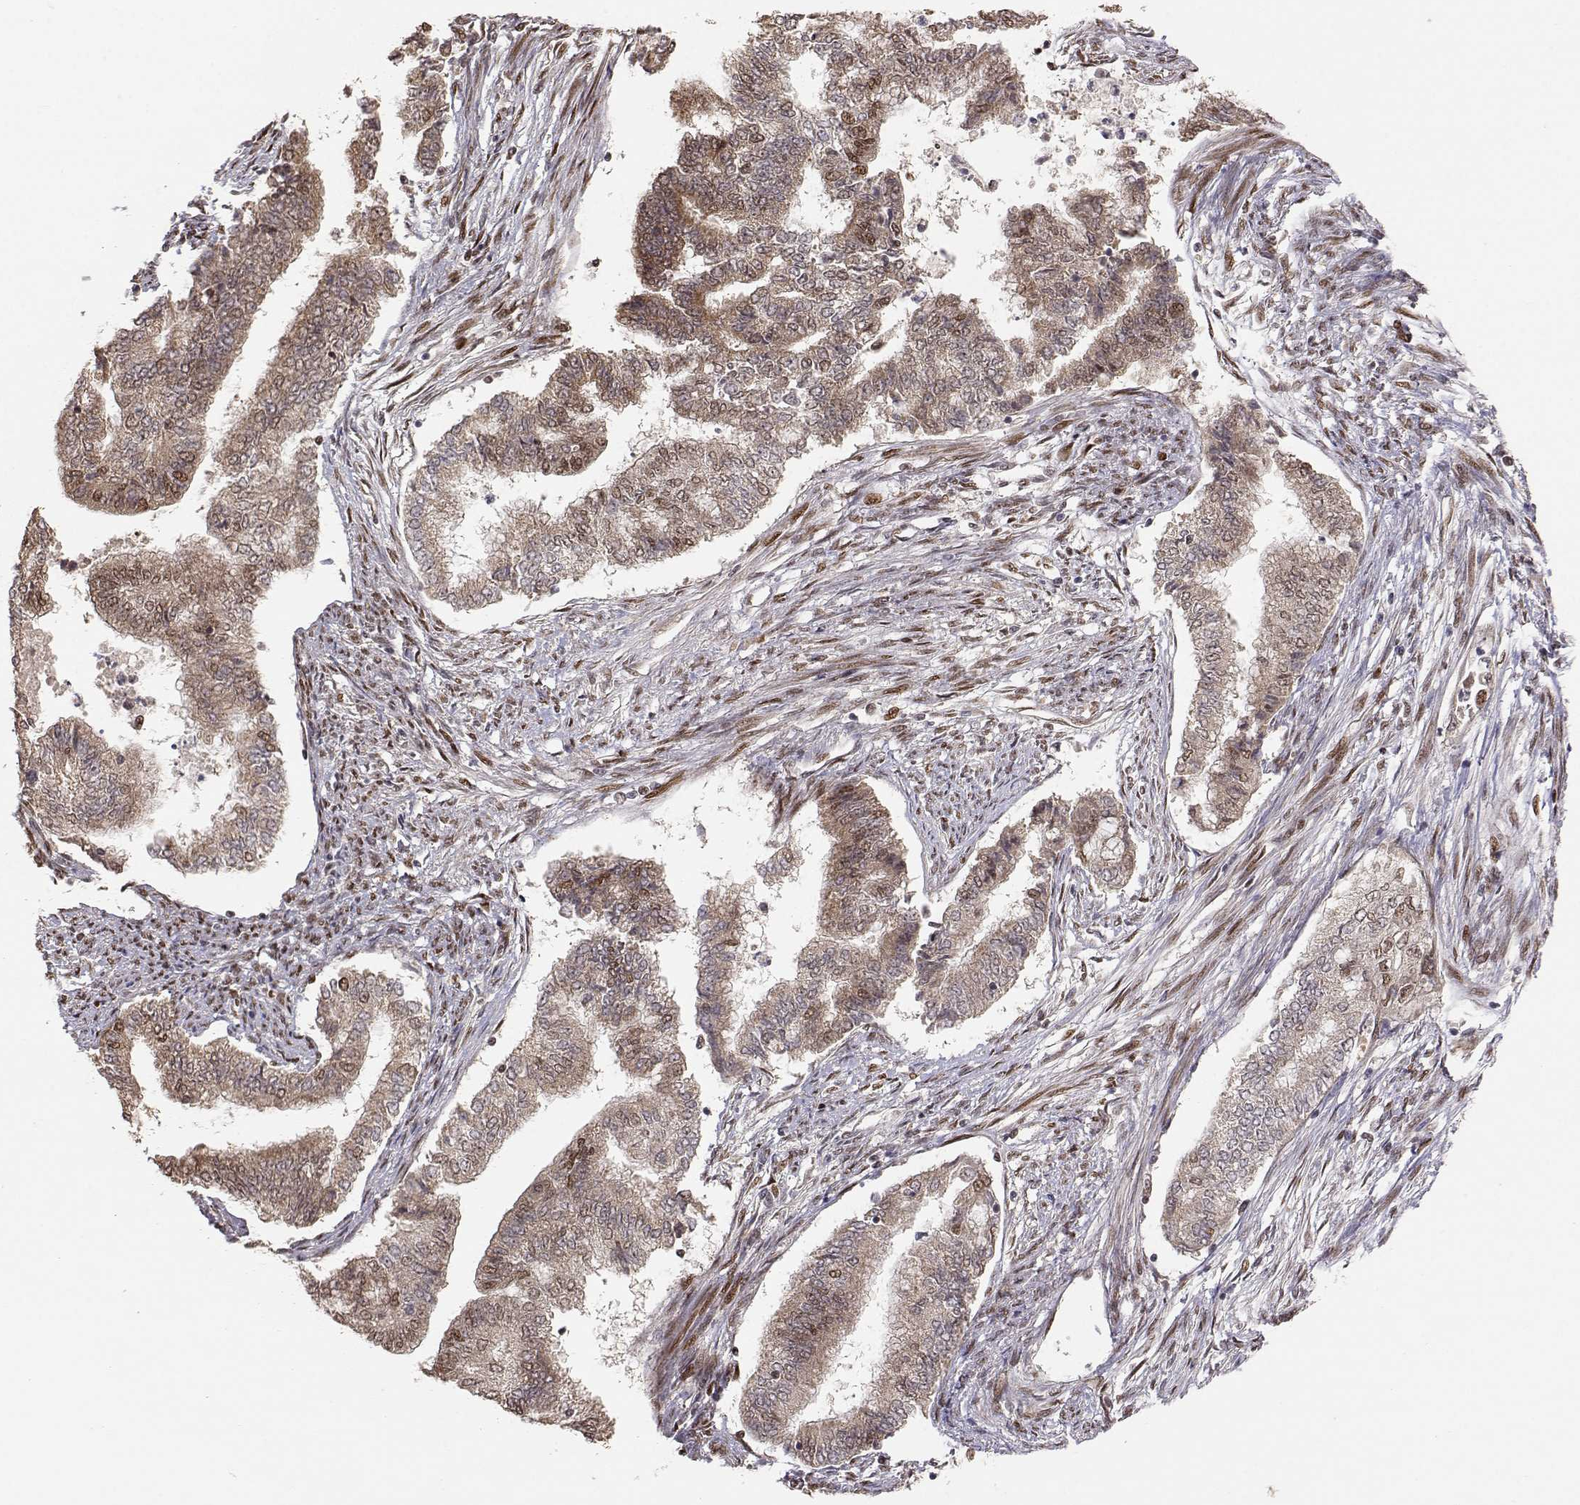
{"staining": {"intensity": "moderate", "quantity": "<25%", "location": "cytoplasmic/membranous,nuclear"}, "tissue": "endometrial cancer", "cell_type": "Tumor cells", "image_type": "cancer", "snomed": [{"axis": "morphology", "description": "Adenocarcinoma, NOS"}, {"axis": "topography", "description": "Endometrium"}], "caption": "Endometrial adenocarcinoma was stained to show a protein in brown. There is low levels of moderate cytoplasmic/membranous and nuclear expression in approximately <25% of tumor cells. (Stains: DAB in brown, nuclei in blue, Microscopy: brightfield microscopy at high magnification).", "gene": "BRCA1", "patient": {"sex": "female", "age": 65}}